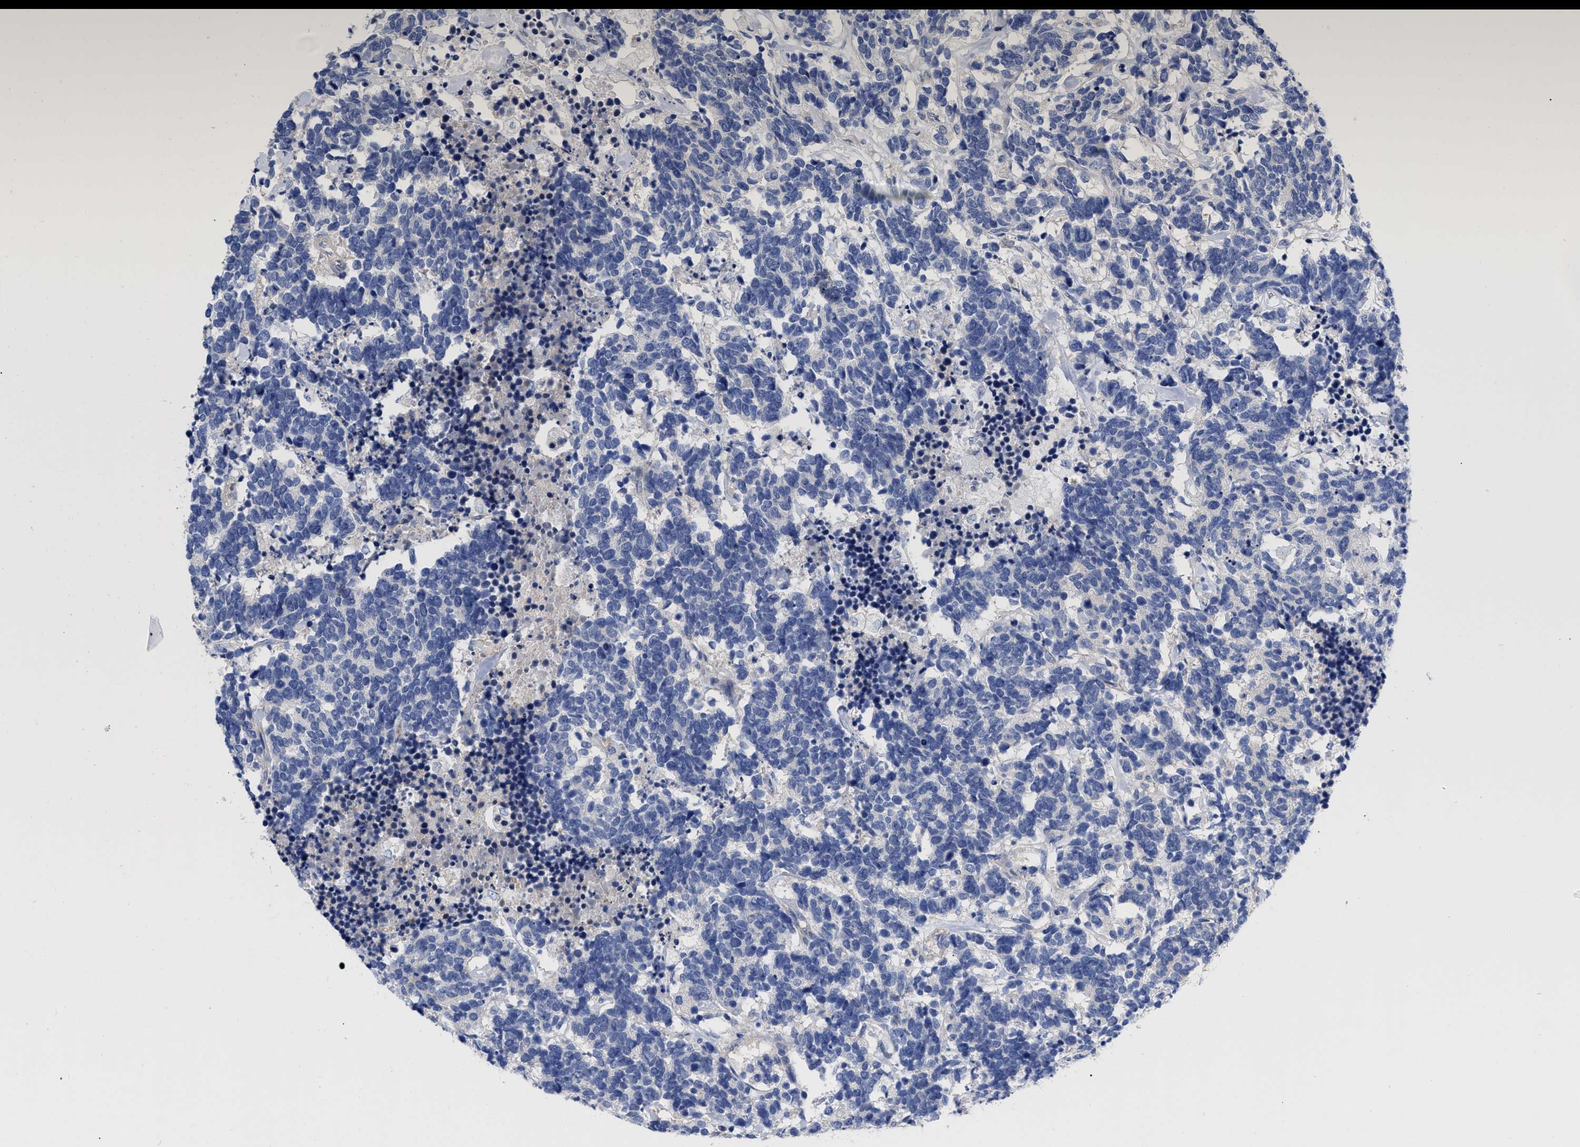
{"staining": {"intensity": "negative", "quantity": "none", "location": "none"}, "tissue": "carcinoid", "cell_type": "Tumor cells", "image_type": "cancer", "snomed": [{"axis": "morphology", "description": "Carcinoma, NOS"}, {"axis": "morphology", "description": "Carcinoid, malignant, NOS"}, {"axis": "topography", "description": "Urinary bladder"}], "caption": "High power microscopy micrograph of an immunohistochemistry (IHC) image of carcinoma, revealing no significant positivity in tumor cells.", "gene": "IRAG2", "patient": {"sex": "male", "age": 57}}